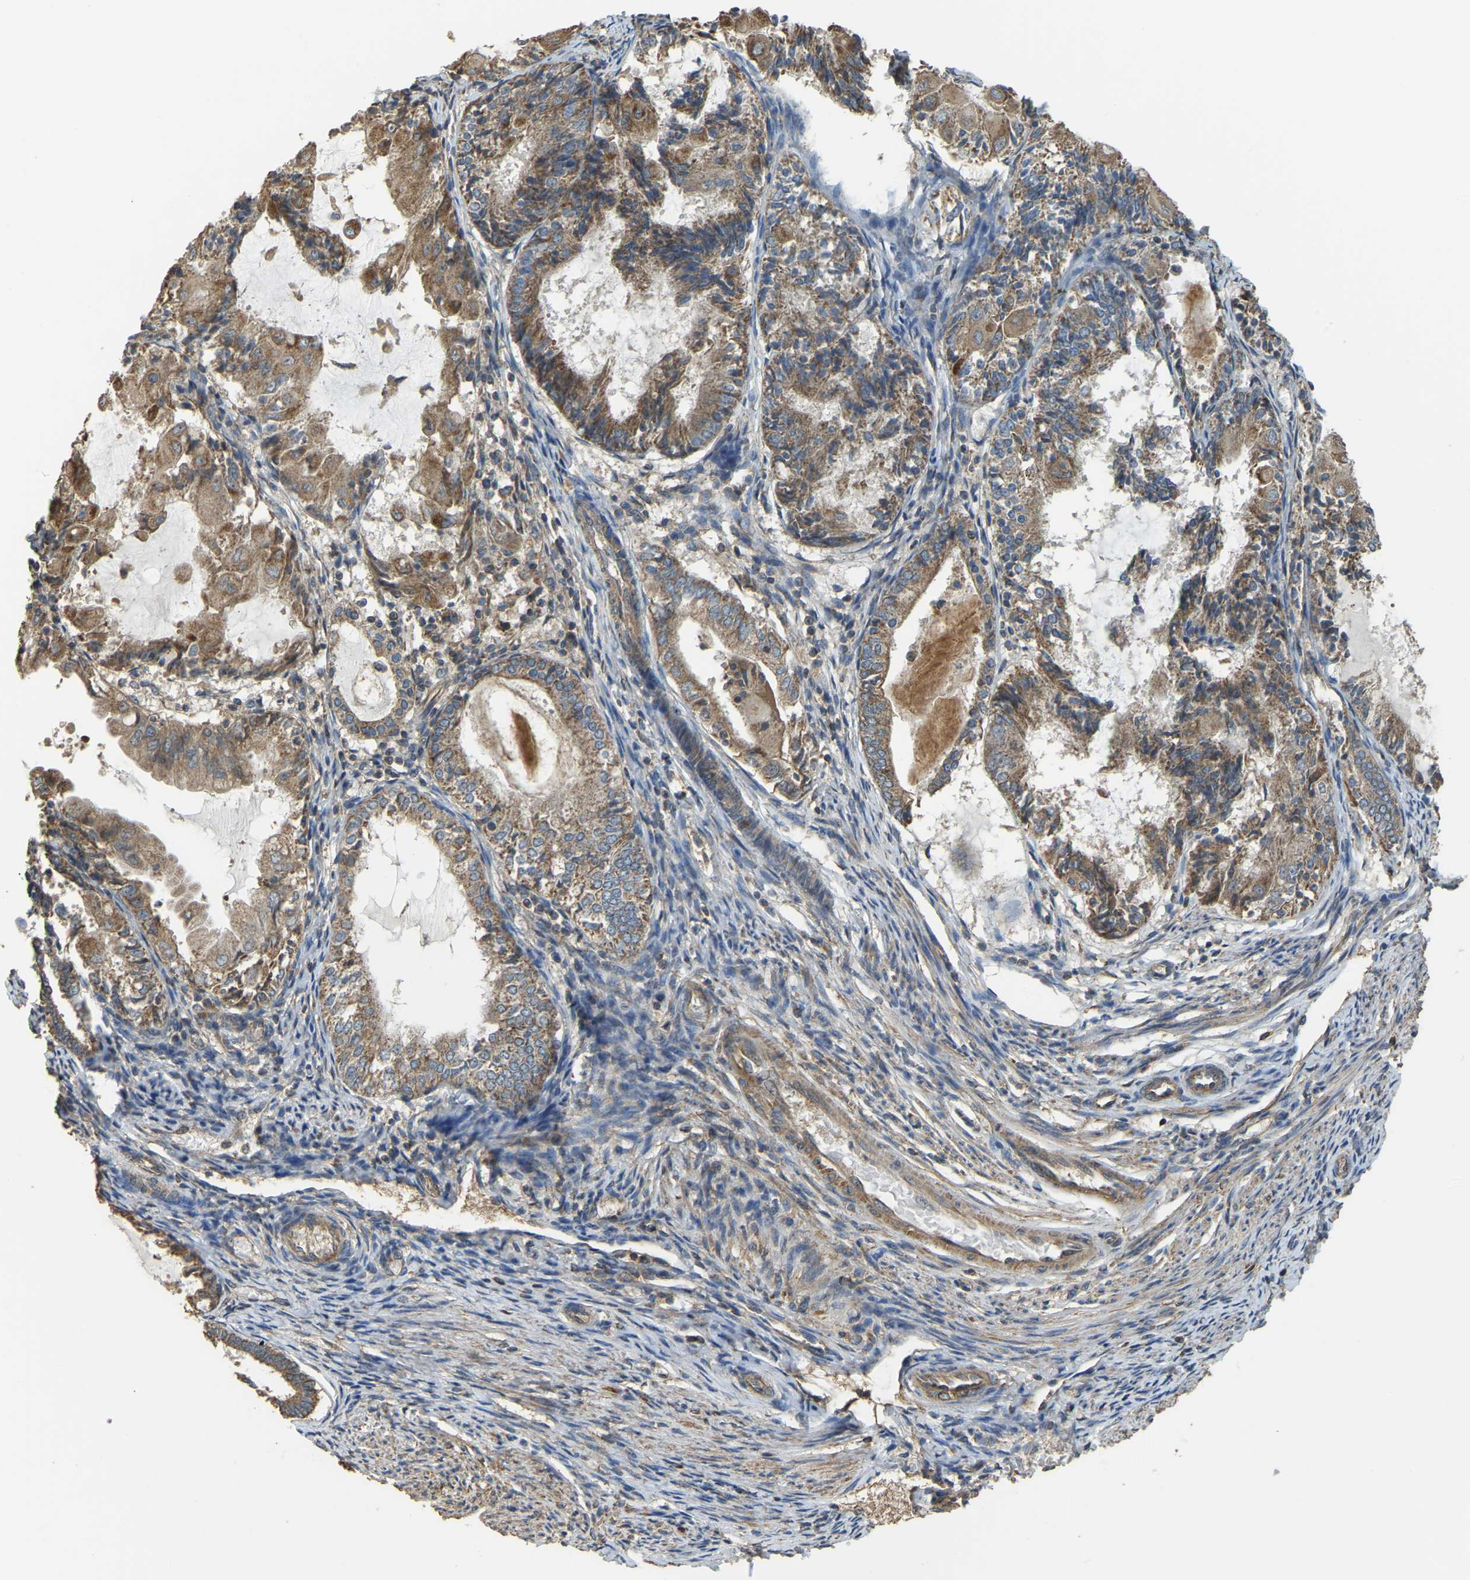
{"staining": {"intensity": "moderate", "quantity": ">75%", "location": "cytoplasmic/membranous"}, "tissue": "endometrial cancer", "cell_type": "Tumor cells", "image_type": "cancer", "snomed": [{"axis": "morphology", "description": "Adenocarcinoma, NOS"}, {"axis": "topography", "description": "Endometrium"}], "caption": "Protein expression analysis of endometrial cancer (adenocarcinoma) displays moderate cytoplasmic/membranous expression in about >75% of tumor cells.", "gene": "GNG2", "patient": {"sex": "female", "age": 81}}